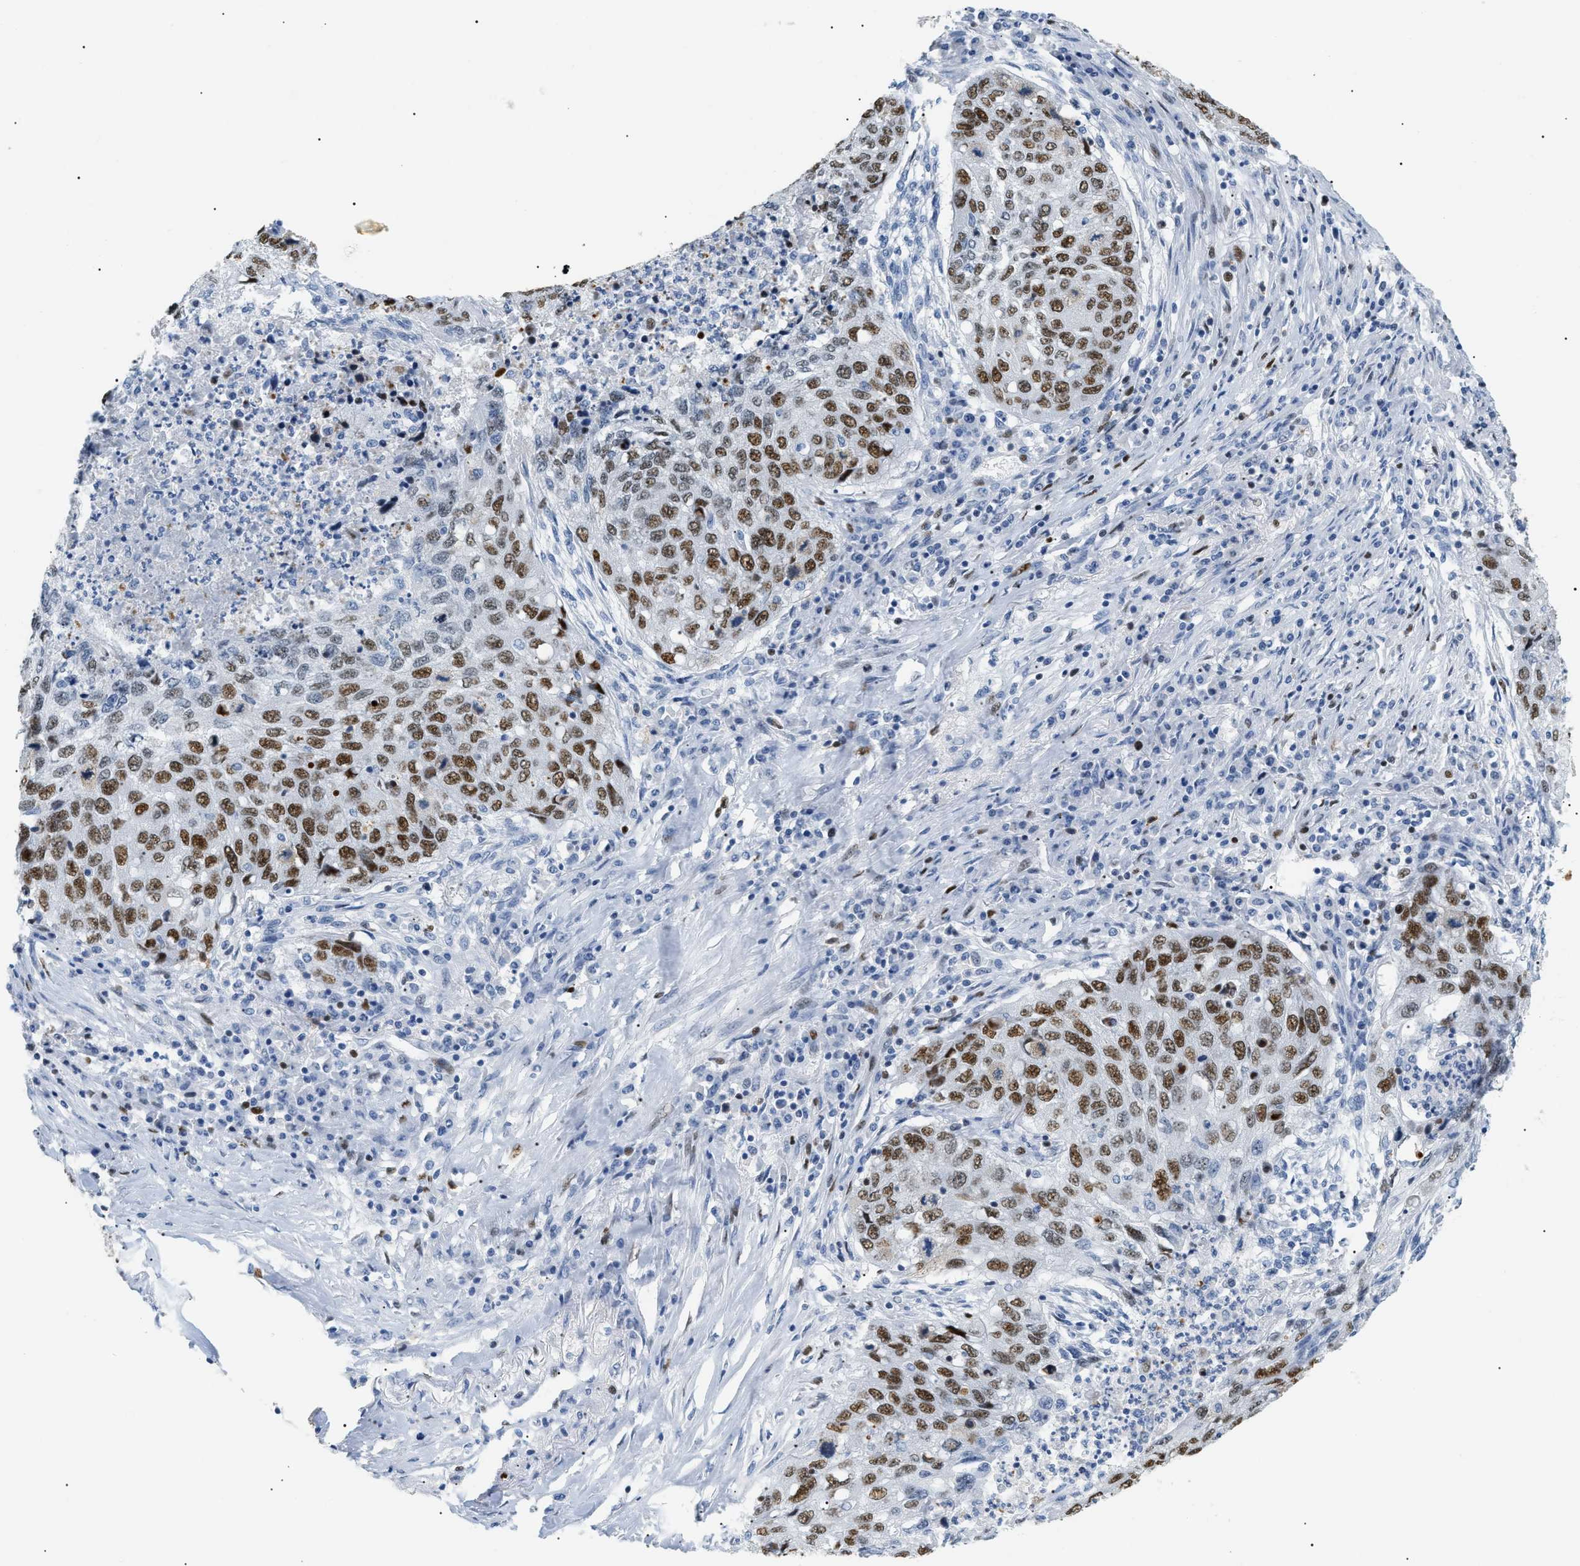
{"staining": {"intensity": "moderate", "quantity": ">75%", "location": "nuclear"}, "tissue": "lung cancer", "cell_type": "Tumor cells", "image_type": "cancer", "snomed": [{"axis": "morphology", "description": "Squamous cell carcinoma, NOS"}, {"axis": "topography", "description": "Lung"}], "caption": "Moderate nuclear protein staining is identified in about >75% of tumor cells in squamous cell carcinoma (lung).", "gene": "MCM7", "patient": {"sex": "female", "age": 63}}